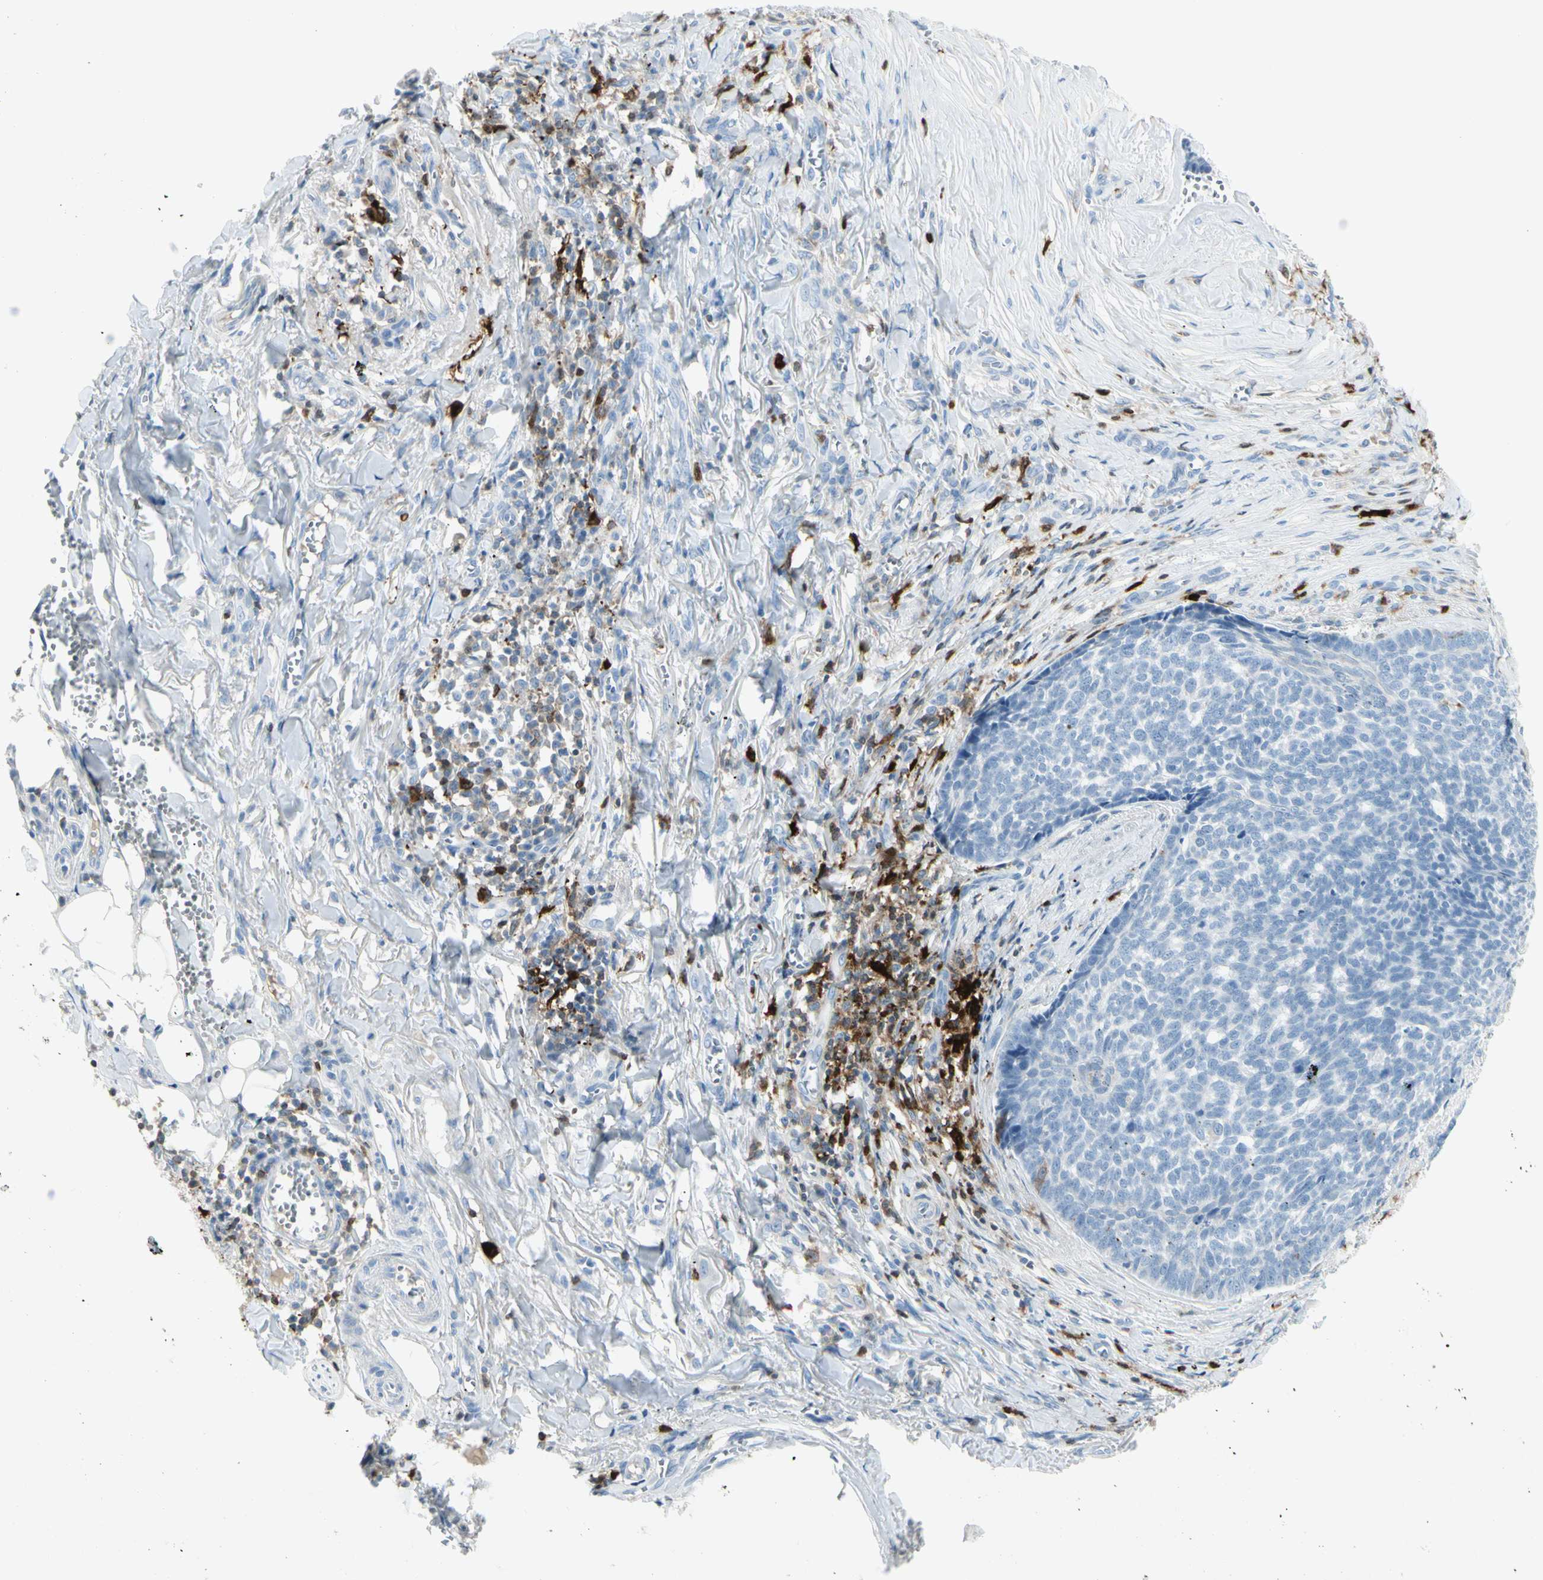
{"staining": {"intensity": "negative", "quantity": "none", "location": "none"}, "tissue": "skin cancer", "cell_type": "Tumor cells", "image_type": "cancer", "snomed": [{"axis": "morphology", "description": "Basal cell carcinoma"}, {"axis": "topography", "description": "Skin"}], "caption": "Protein analysis of skin basal cell carcinoma exhibits no significant staining in tumor cells.", "gene": "TRAF1", "patient": {"sex": "male", "age": 84}}